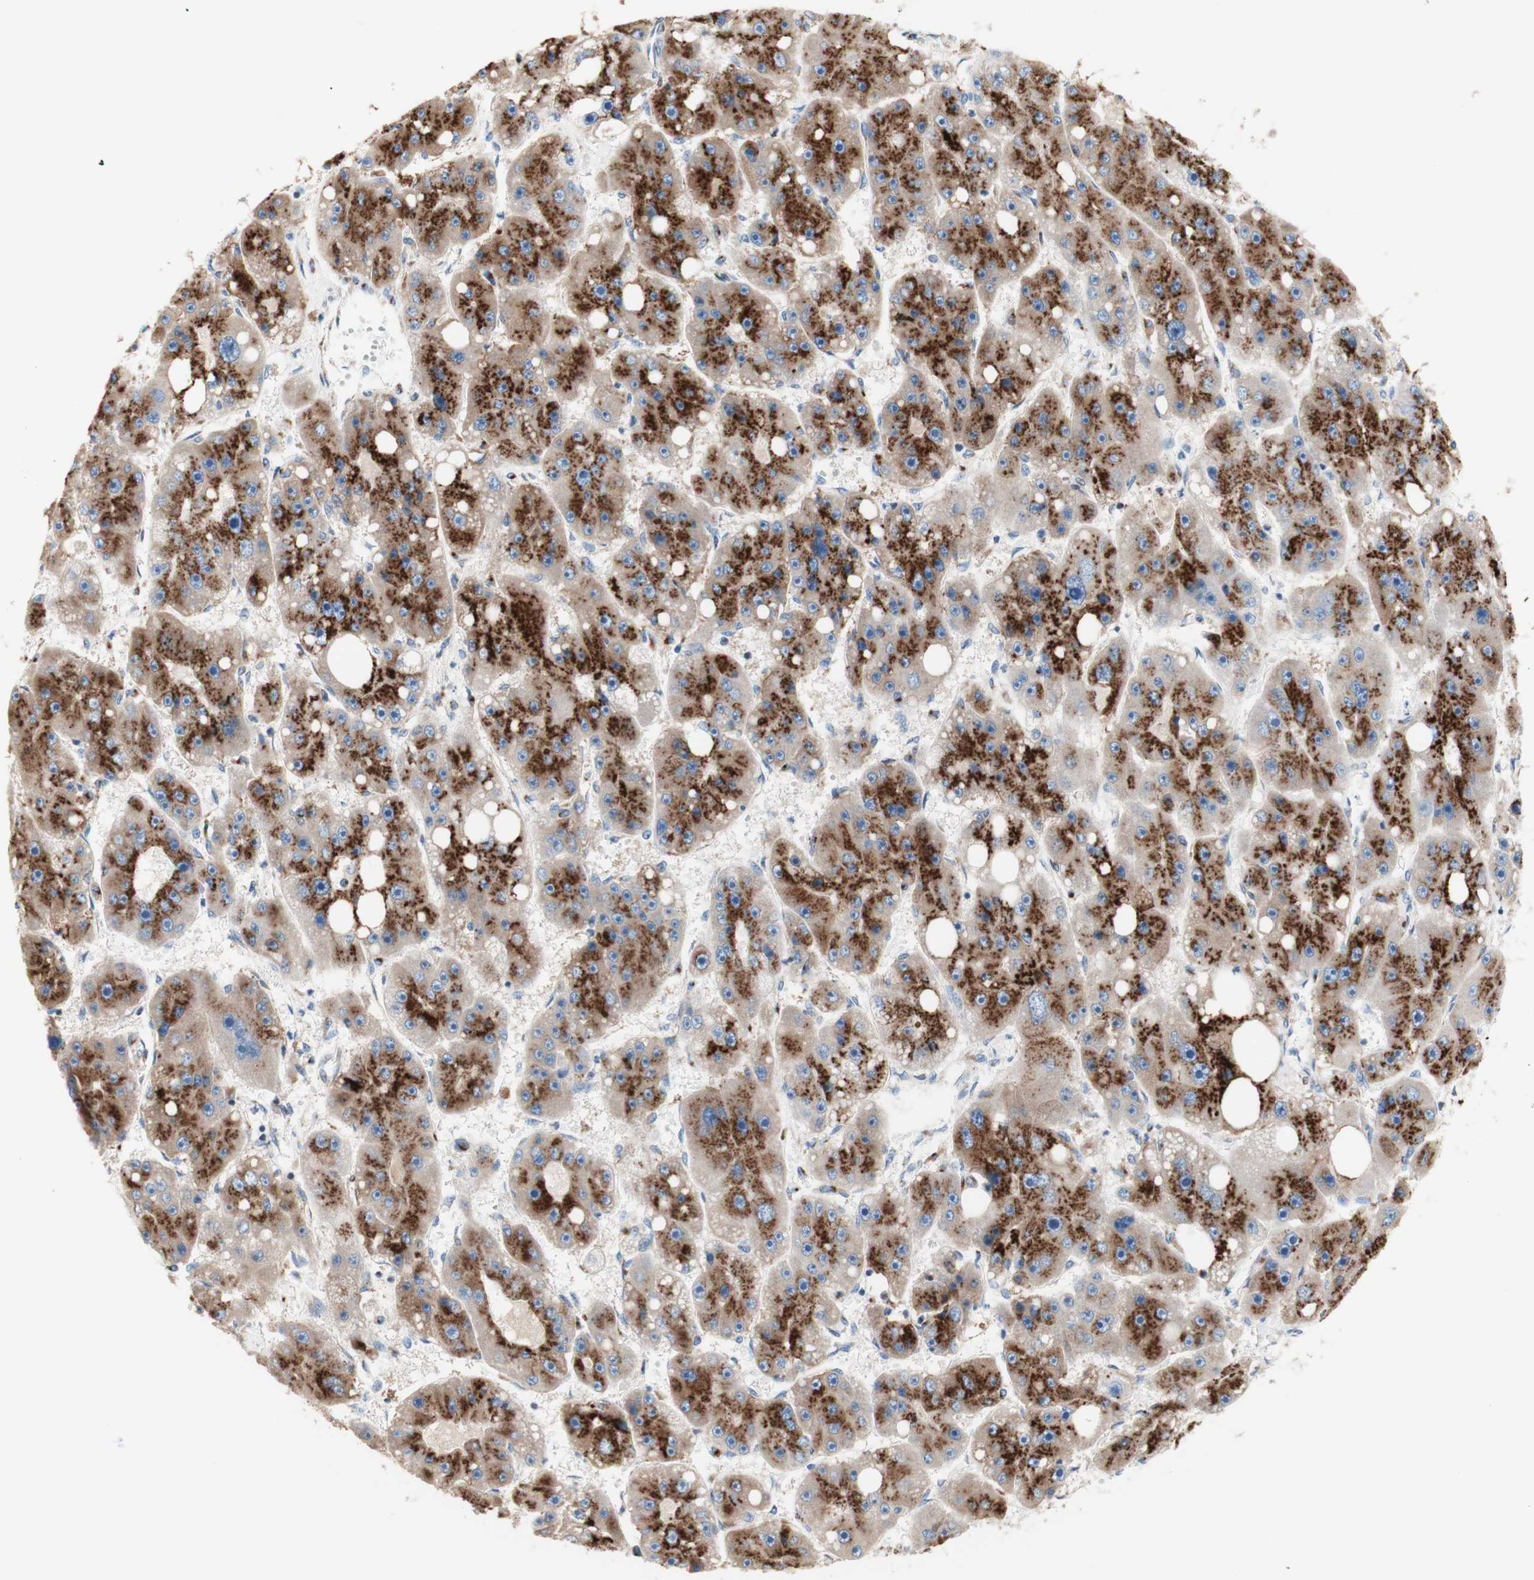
{"staining": {"intensity": "moderate", "quantity": "25%-75%", "location": "cytoplasmic/membranous"}, "tissue": "liver cancer", "cell_type": "Tumor cells", "image_type": "cancer", "snomed": [{"axis": "morphology", "description": "Carcinoma, Hepatocellular, NOS"}, {"axis": "topography", "description": "Liver"}], "caption": "Immunohistochemistry staining of liver cancer, which demonstrates medium levels of moderate cytoplasmic/membranous positivity in about 25%-75% of tumor cells indicating moderate cytoplasmic/membranous protein staining. The staining was performed using DAB (3,3'-diaminobenzidine) (brown) for protein detection and nuclei were counterstained in hematoxylin (blue).", "gene": "GALNT2", "patient": {"sex": "female", "age": 61}}